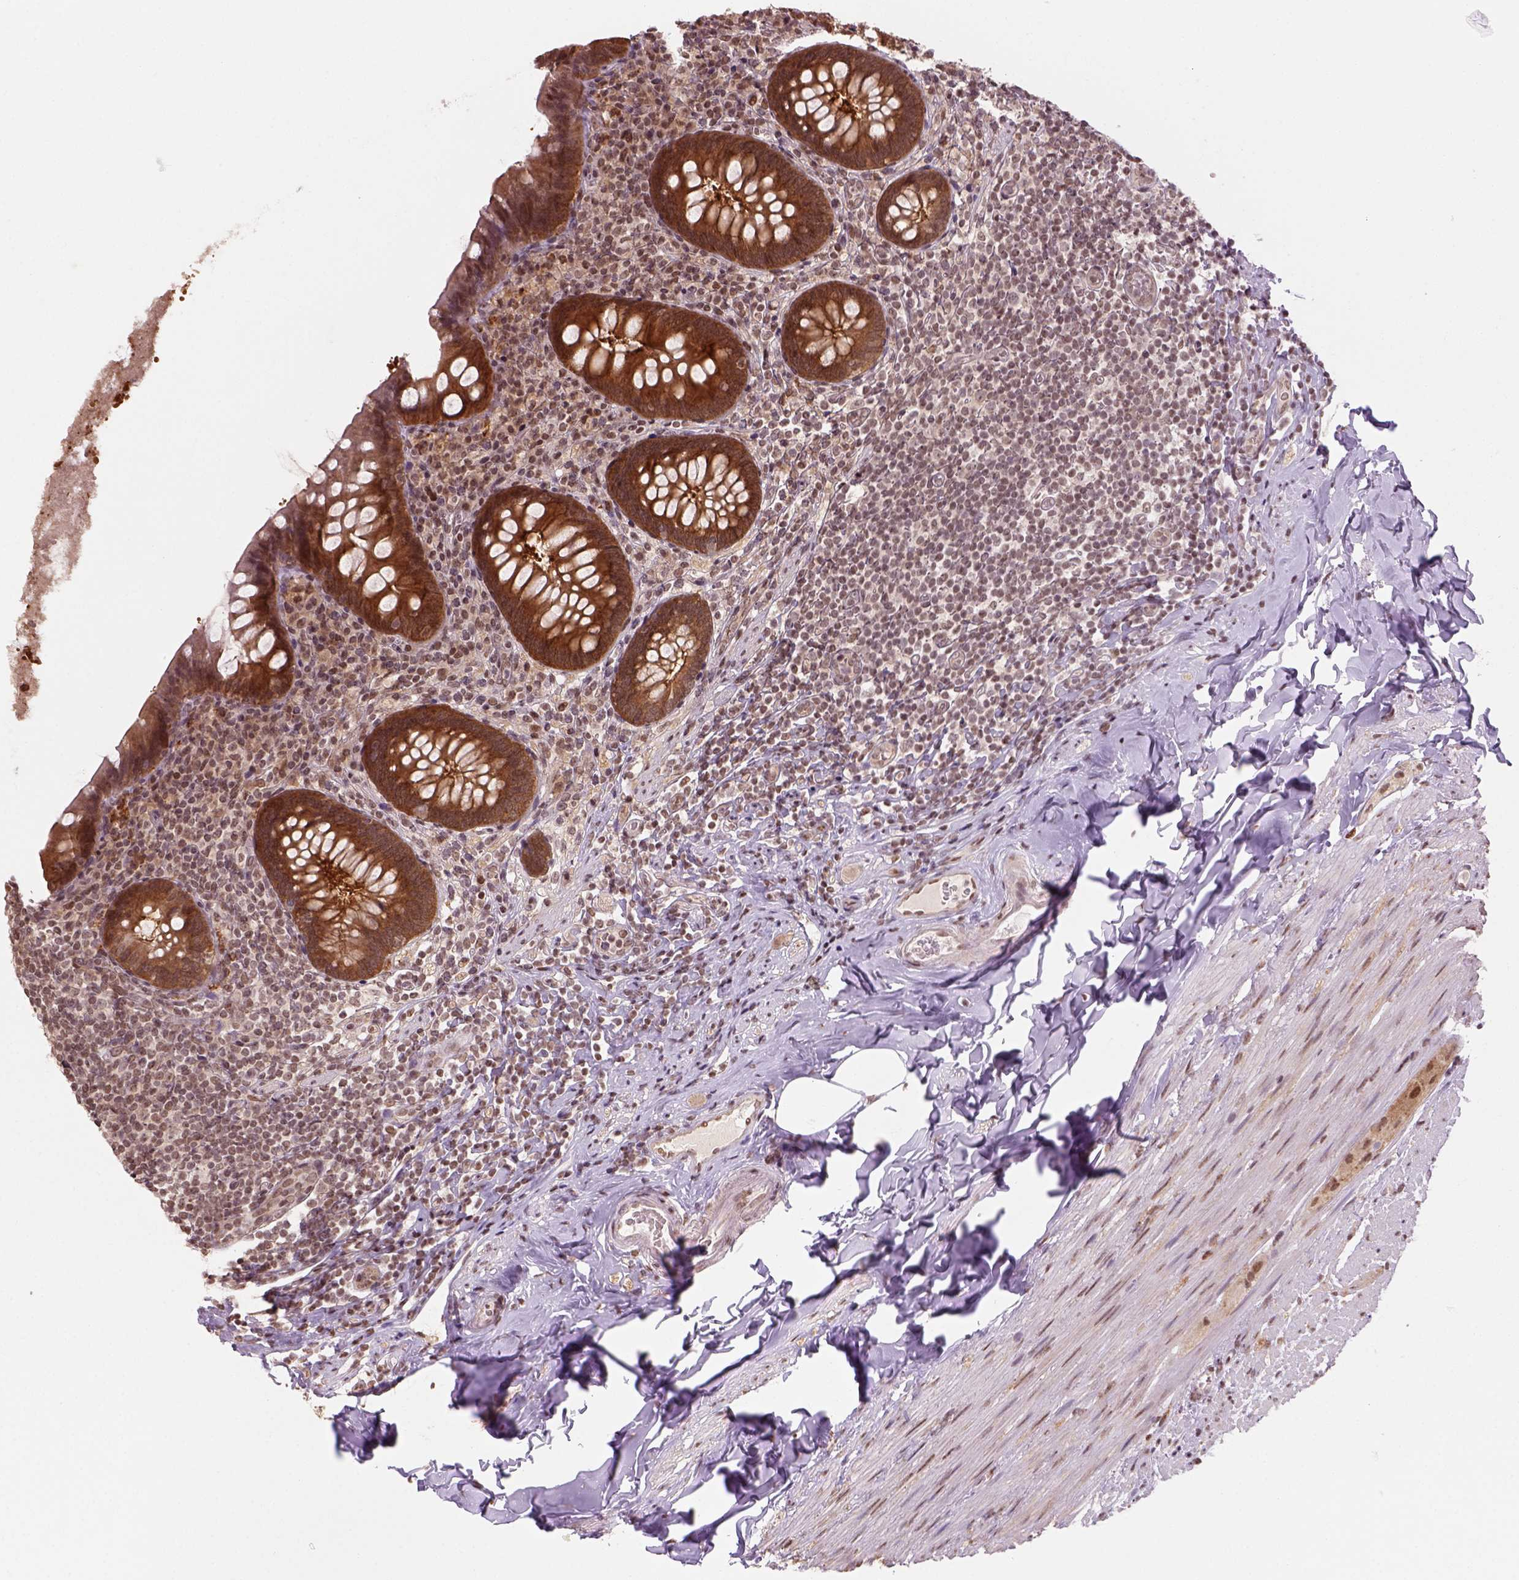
{"staining": {"intensity": "strong", "quantity": ">75%", "location": "cytoplasmic/membranous,nuclear"}, "tissue": "appendix", "cell_type": "Glandular cells", "image_type": "normal", "snomed": [{"axis": "morphology", "description": "Normal tissue, NOS"}, {"axis": "topography", "description": "Appendix"}], "caption": "Glandular cells exhibit high levels of strong cytoplasmic/membranous,nuclear expression in about >75% of cells in normal appendix.", "gene": "GOT1", "patient": {"sex": "male", "age": 47}}